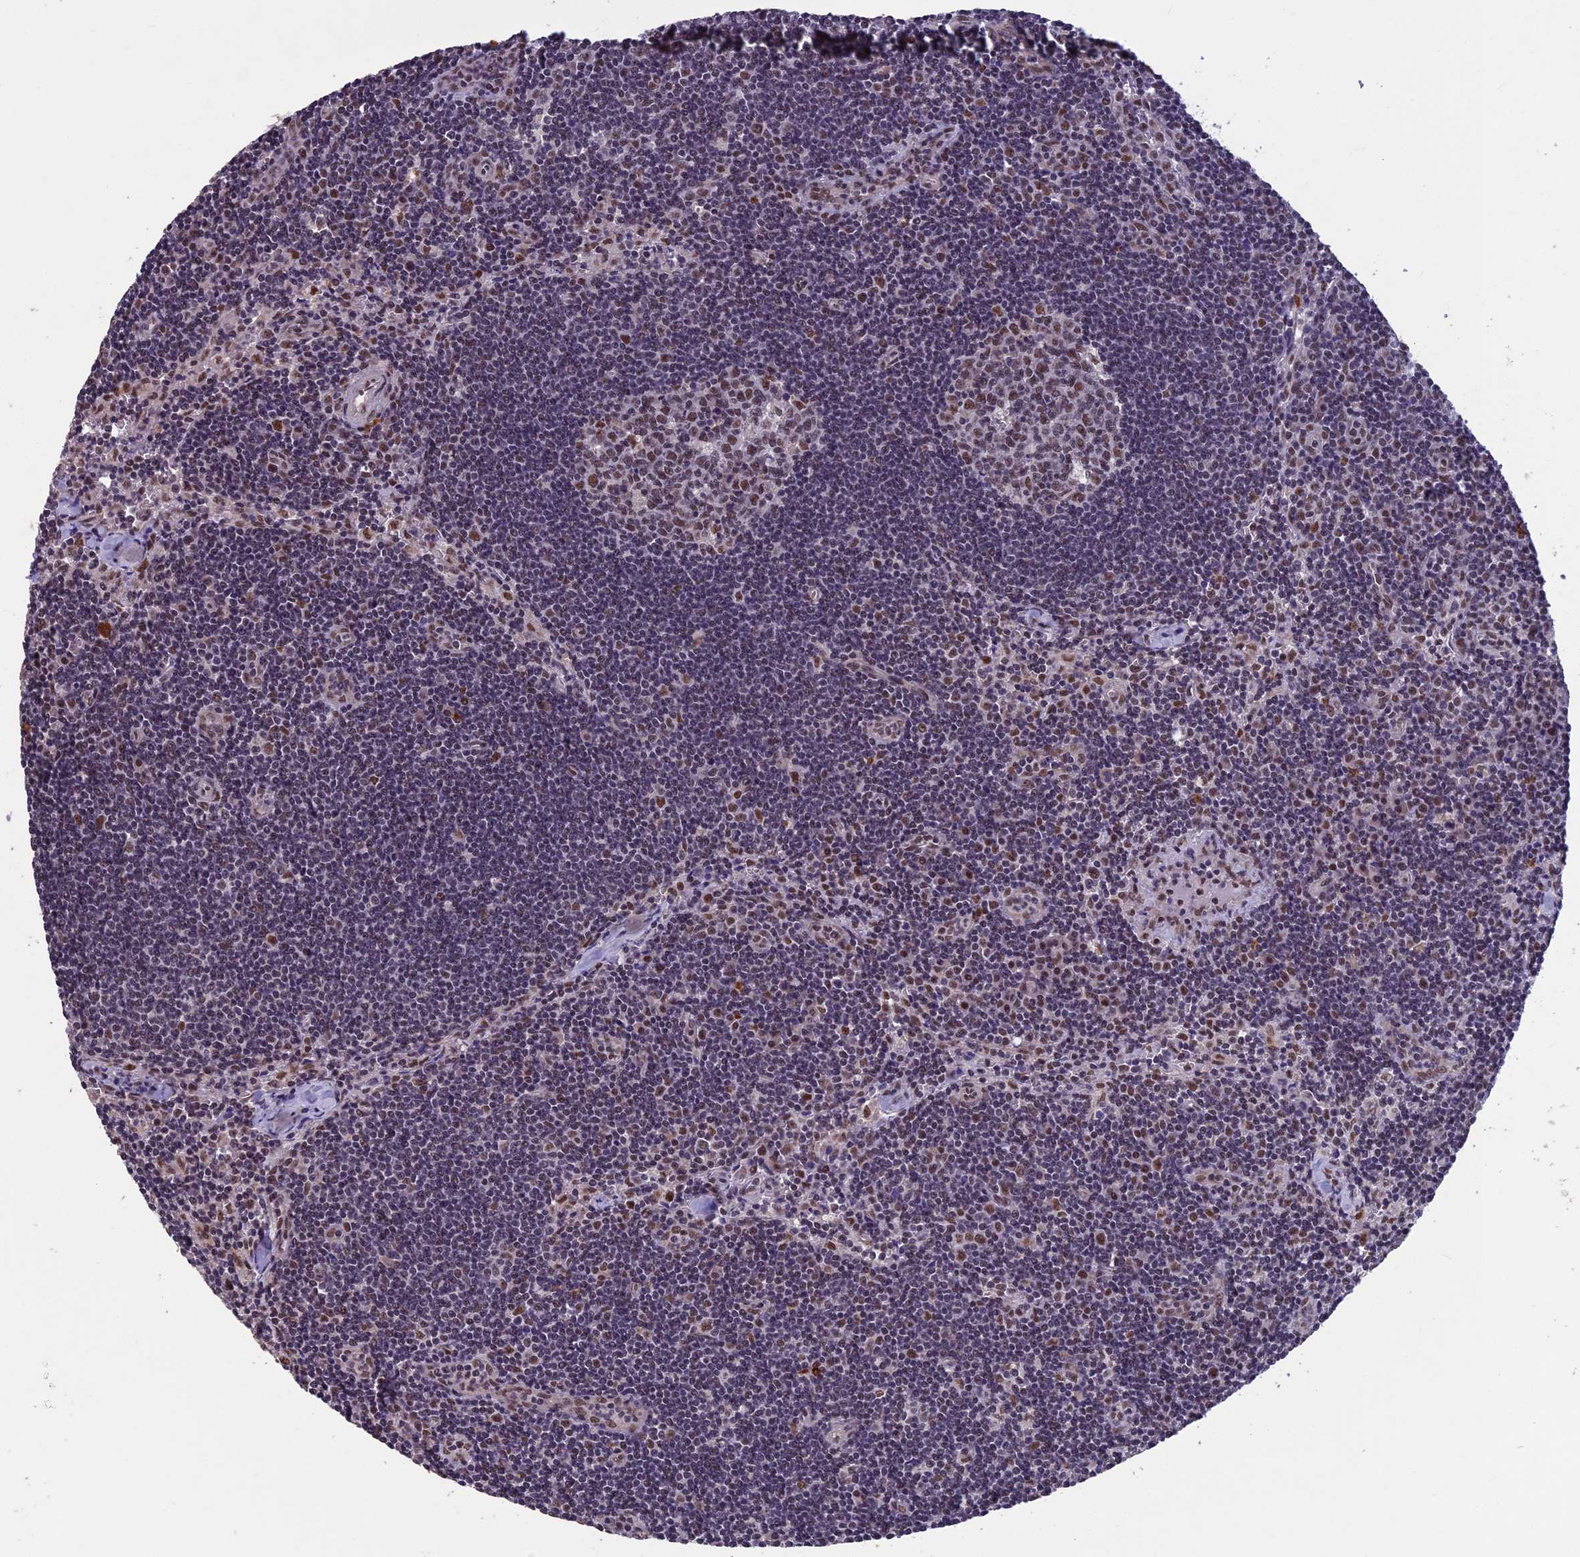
{"staining": {"intensity": "moderate", "quantity": ">75%", "location": "nuclear"}, "tissue": "lymph node", "cell_type": "Germinal center cells", "image_type": "normal", "snomed": [{"axis": "morphology", "description": "Normal tissue, NOS"}, {"axis": "topography", "description": "Lymph node"}], "caption": "High-magnification brightfield microscopy of normal lymph node stained with DAB (brown) and counterstained with hematoxylin (blue). germinal center cells exhibit moderate nuclear staining is seen in about>75% of cells.", "gene": "RNF40", "patient": {"sex": "female", "age": 32}}